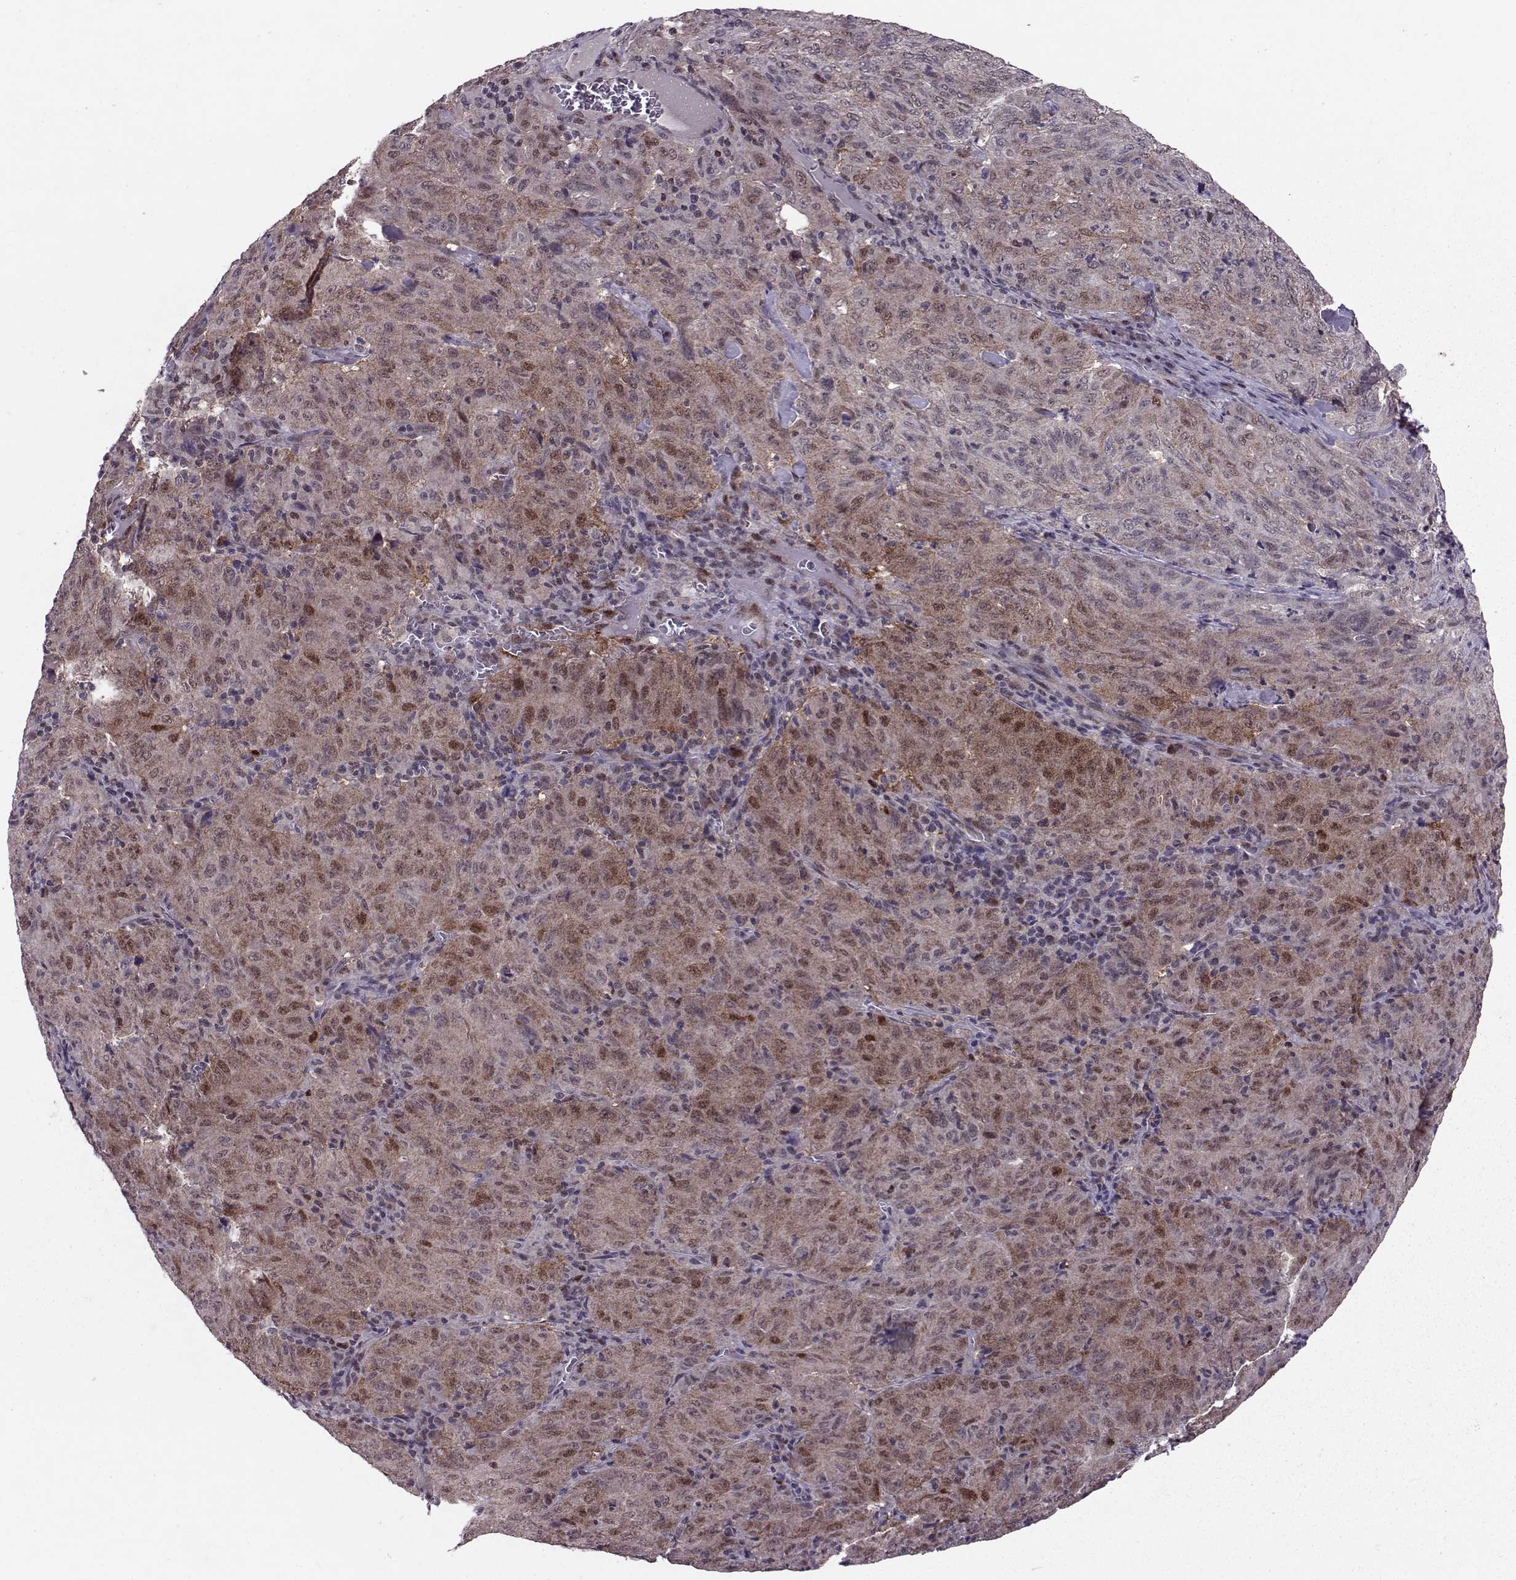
{"staining": {"intensity": "moderate", "quantity": "25%-75%", "location": "cytoplasmic/membranous,nuclear"}, "tissue": "pancreatic cancer", "cell_type": "Tumor cells", "image_type": "cancer", "snomed": [{"axis": "morphology", "description": "Adenocarcinoma, NOS"}, {"axis": "topography", "description": "Pancreas"}], "caption": "Pancreatic adenocarcinoma was stained to show a protein in brown. There is medium levels of moderate cytoplasmic/membranous and nuclear positivity in about 25%-75% of tumor cells.", "gene": "CDK4", "patient": {"sex": "male", "age": 63}}